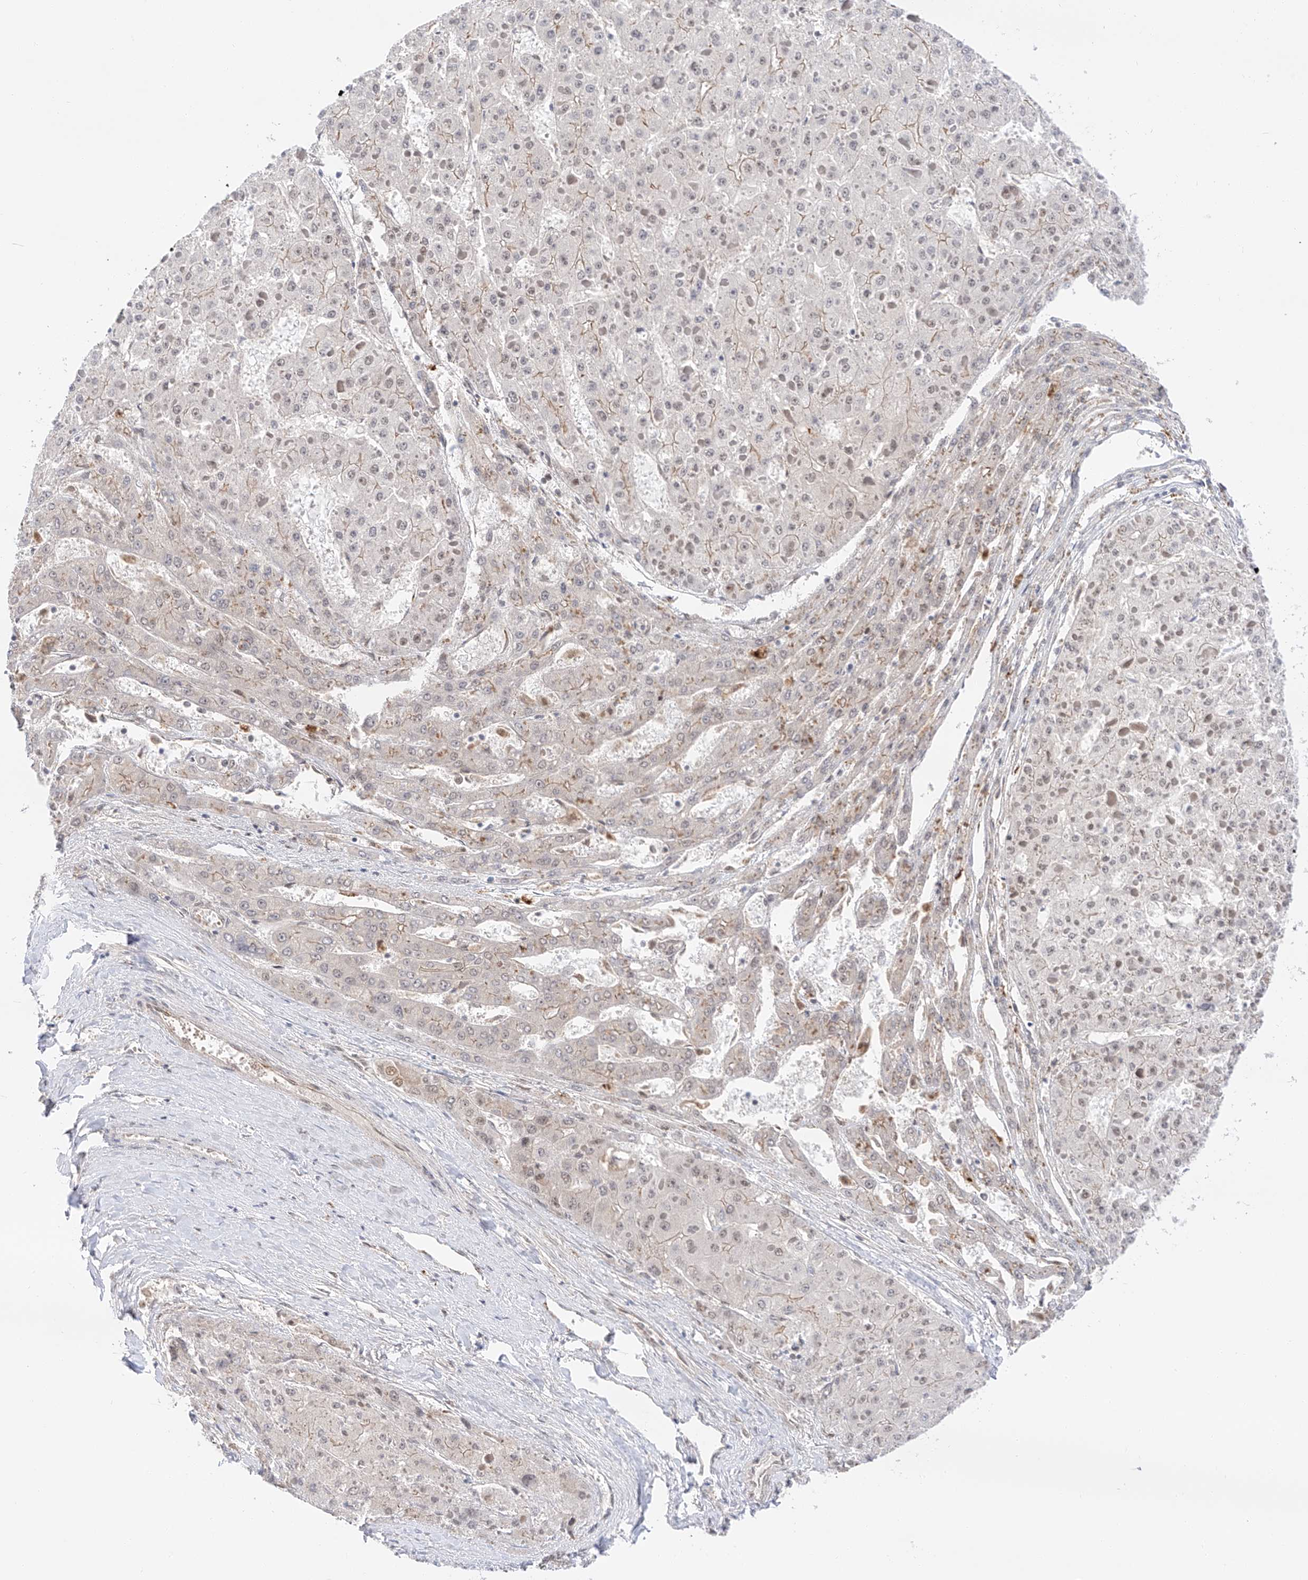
{"staining": {"intensity": "weak", "quantity": "<25%", "location": "cytoplasmic/membranous"}, "tissue": "liver cancer", "cell_type": "Tumor cells", "image_type": "cancer", "snomed": [{"axis": "morphology", "description": "Carcinoma, Hepatocellular, NOS"}, {"axis": "topography", "description": "Liver"}], "caption": "The image demonstrates no significant positivity in tumor cells of liver hepatocellular carcinoma.", "gene": "POGK", "patient": {"sex": "female", "age": 73}}